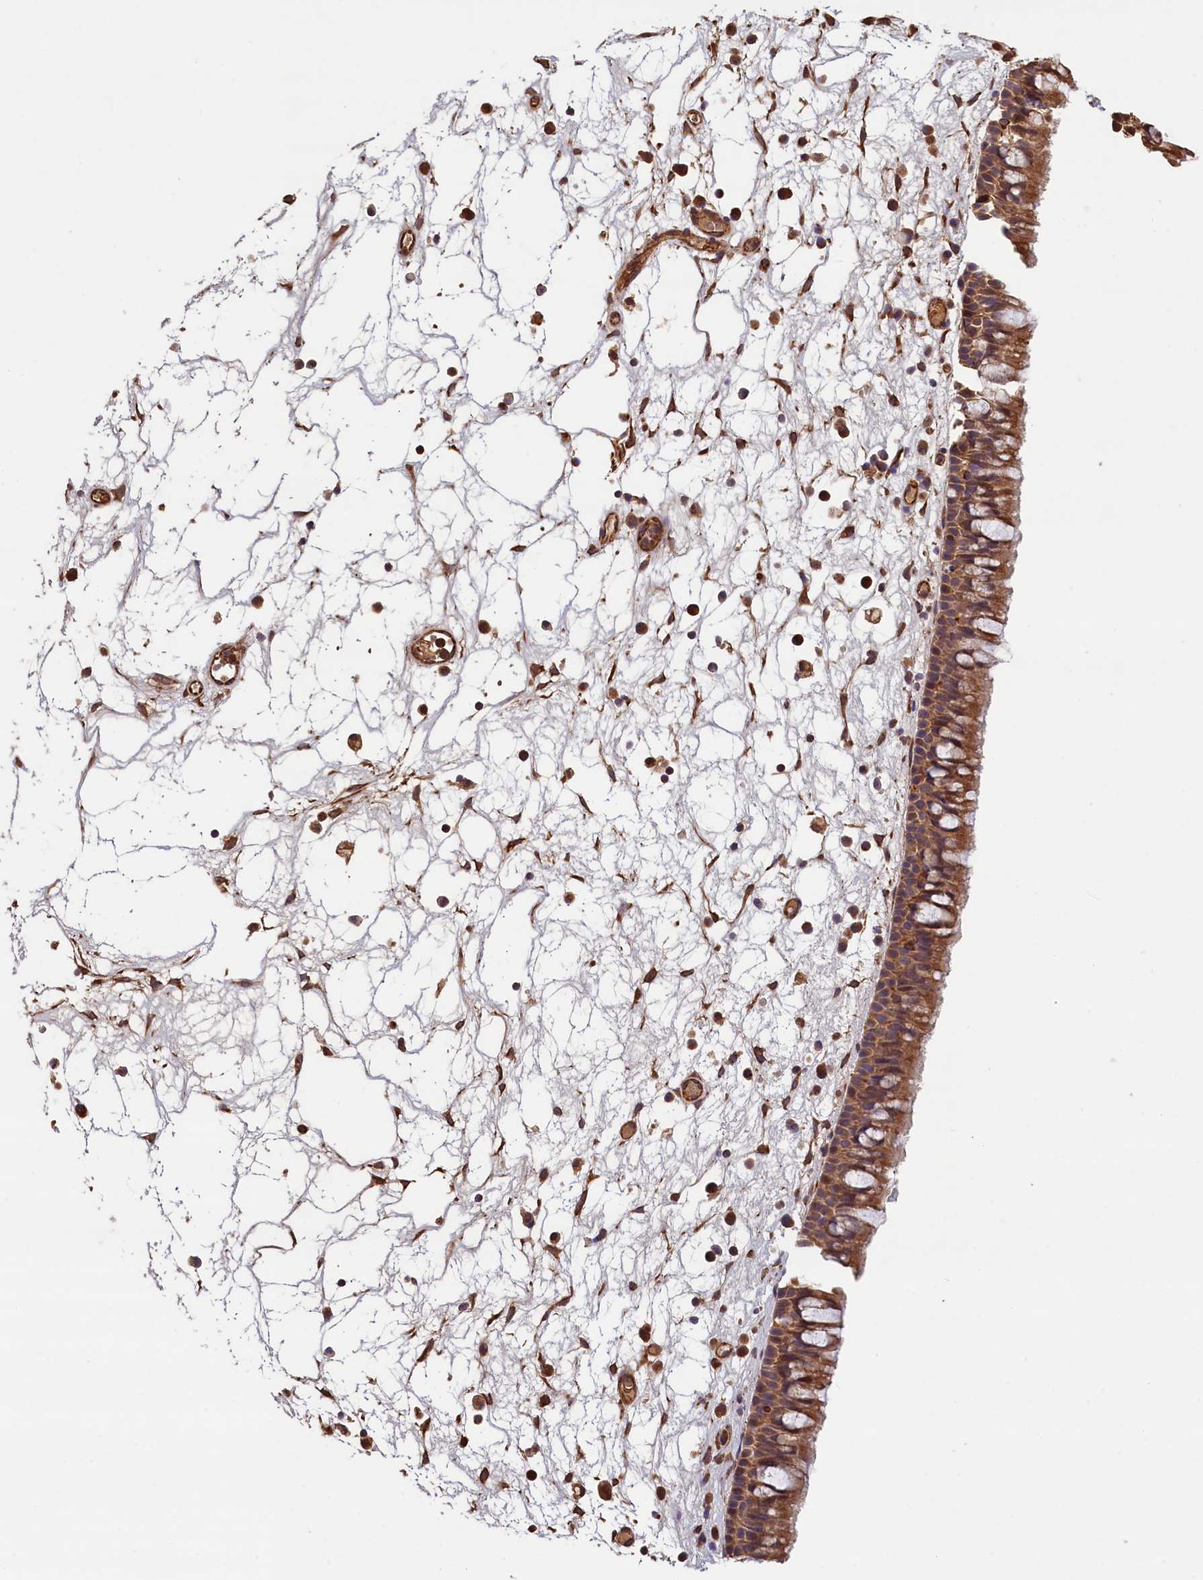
{"staining": {"intensity": "moderate", "quantity": ">75%", "location": "cytoplasmic/membranous"}, "tissue": "nasopharynx", "cell_type": "Respiratory epithelial cells", "image_type": "normal", "snomed": [{"axis": "morphology", "description": "Normal tissue, NOS"}, {"axis": "morphology", "description": "Inflammation, NOS"}, {"axis": "morphology", "description": "Malignant melanoma, Metastatic site"}, {"axis": "topography", "description": "Nasopharynx"}], "caption": "The image exhibits a brown stain indicating the presence of a protein in the cytoplasmic/membranous of respiratory epithelial cells in nasopharynx. Nuclei are stained in blue.", "gene": "ACSBG1", "patient": {"sex": "male", "age": 70}}